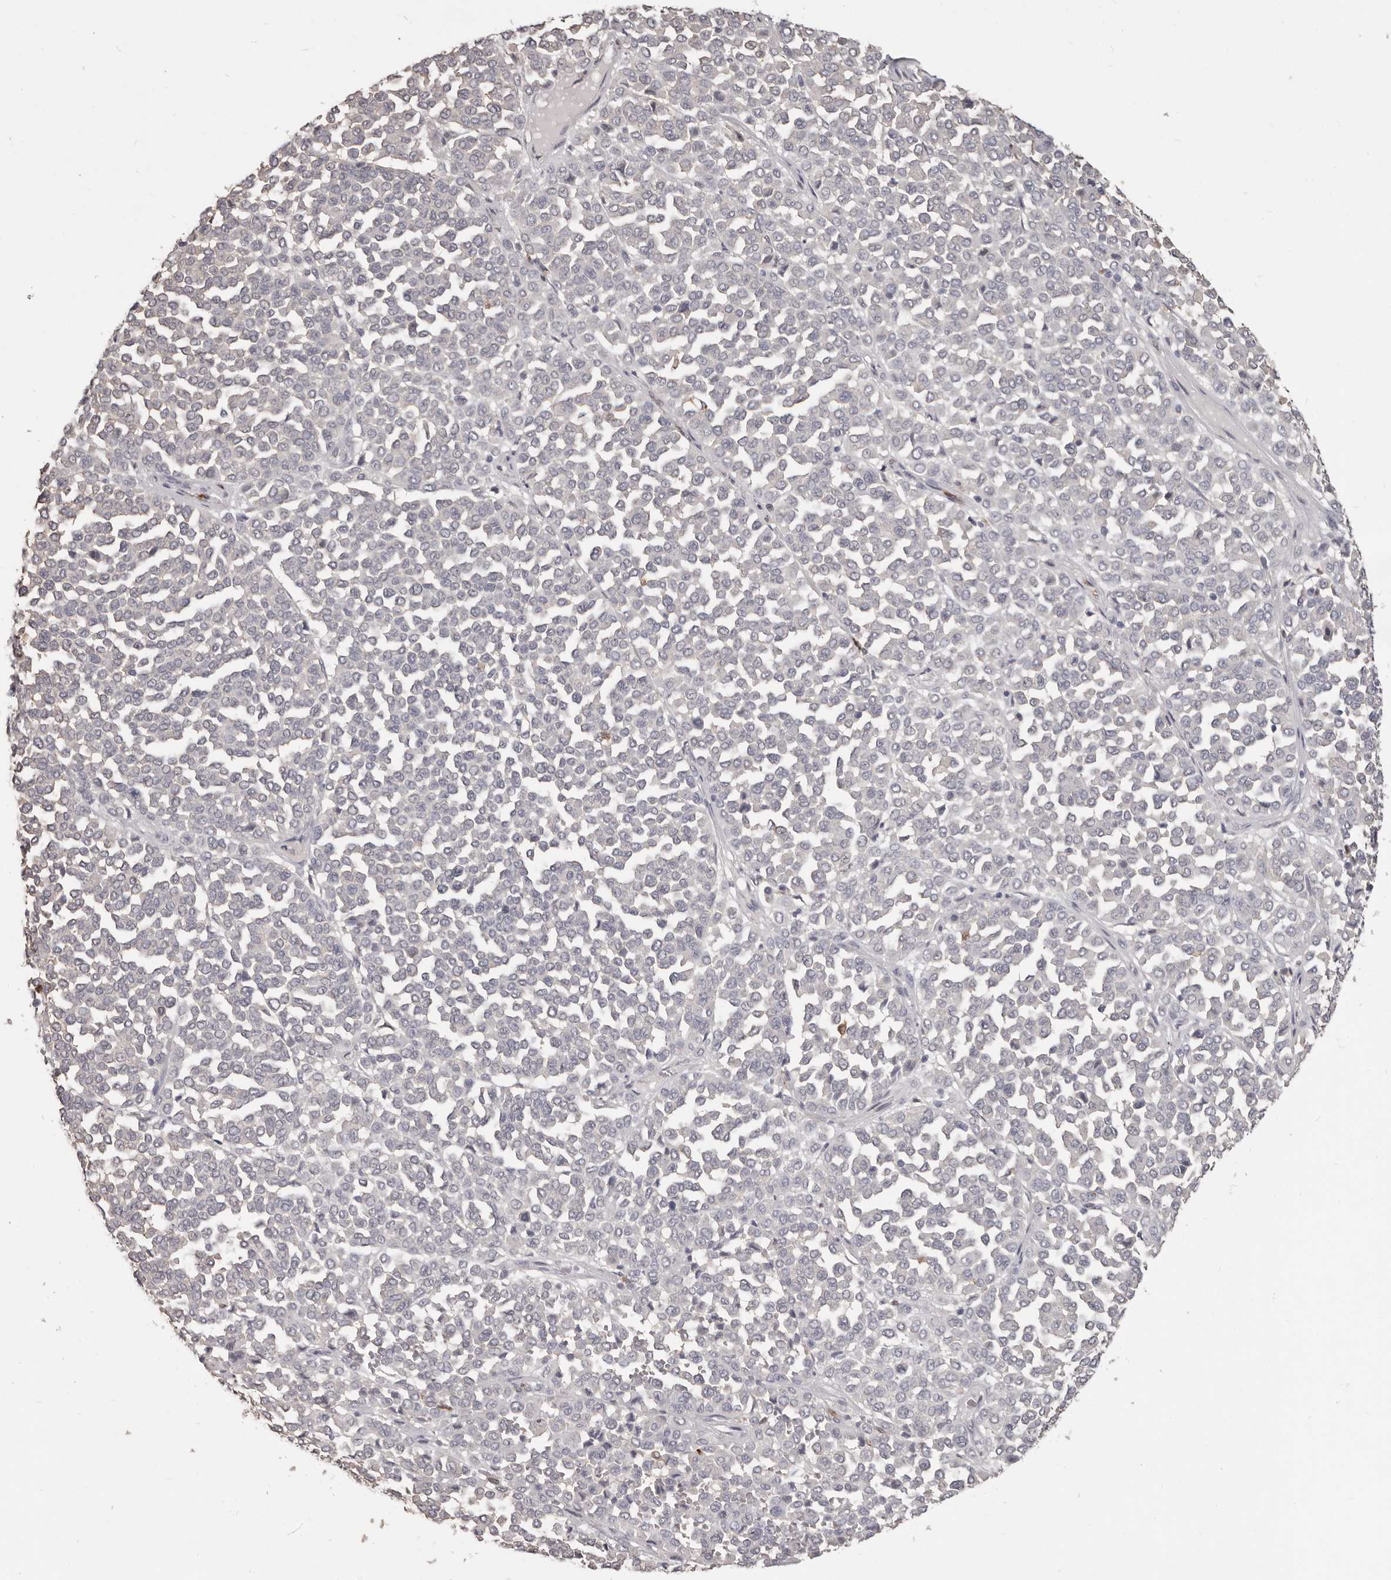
{"staining": {"intensity": "negative", "quantity": "none", "location": "none"}, "tissue": "melanoma", "cell_type": "Tumor cells", "image_type": "cancer", "snomed": [{"axis": "morphology", "description": "Malignant melanoma, Metastatic site"}, {"axis": "topography", "description": "Pancreas"}], "caption": "Tumor cells are negative for brown protein staining in malignant melanoma (metastatic site). Brightfield microscopy of immunohistochemistry (IHC) stained with DAB (brown) and hematoxylin (blue), captured at high magnification.", "gene": "GPR157", "patient": {"sex": "female", "age": 30}}